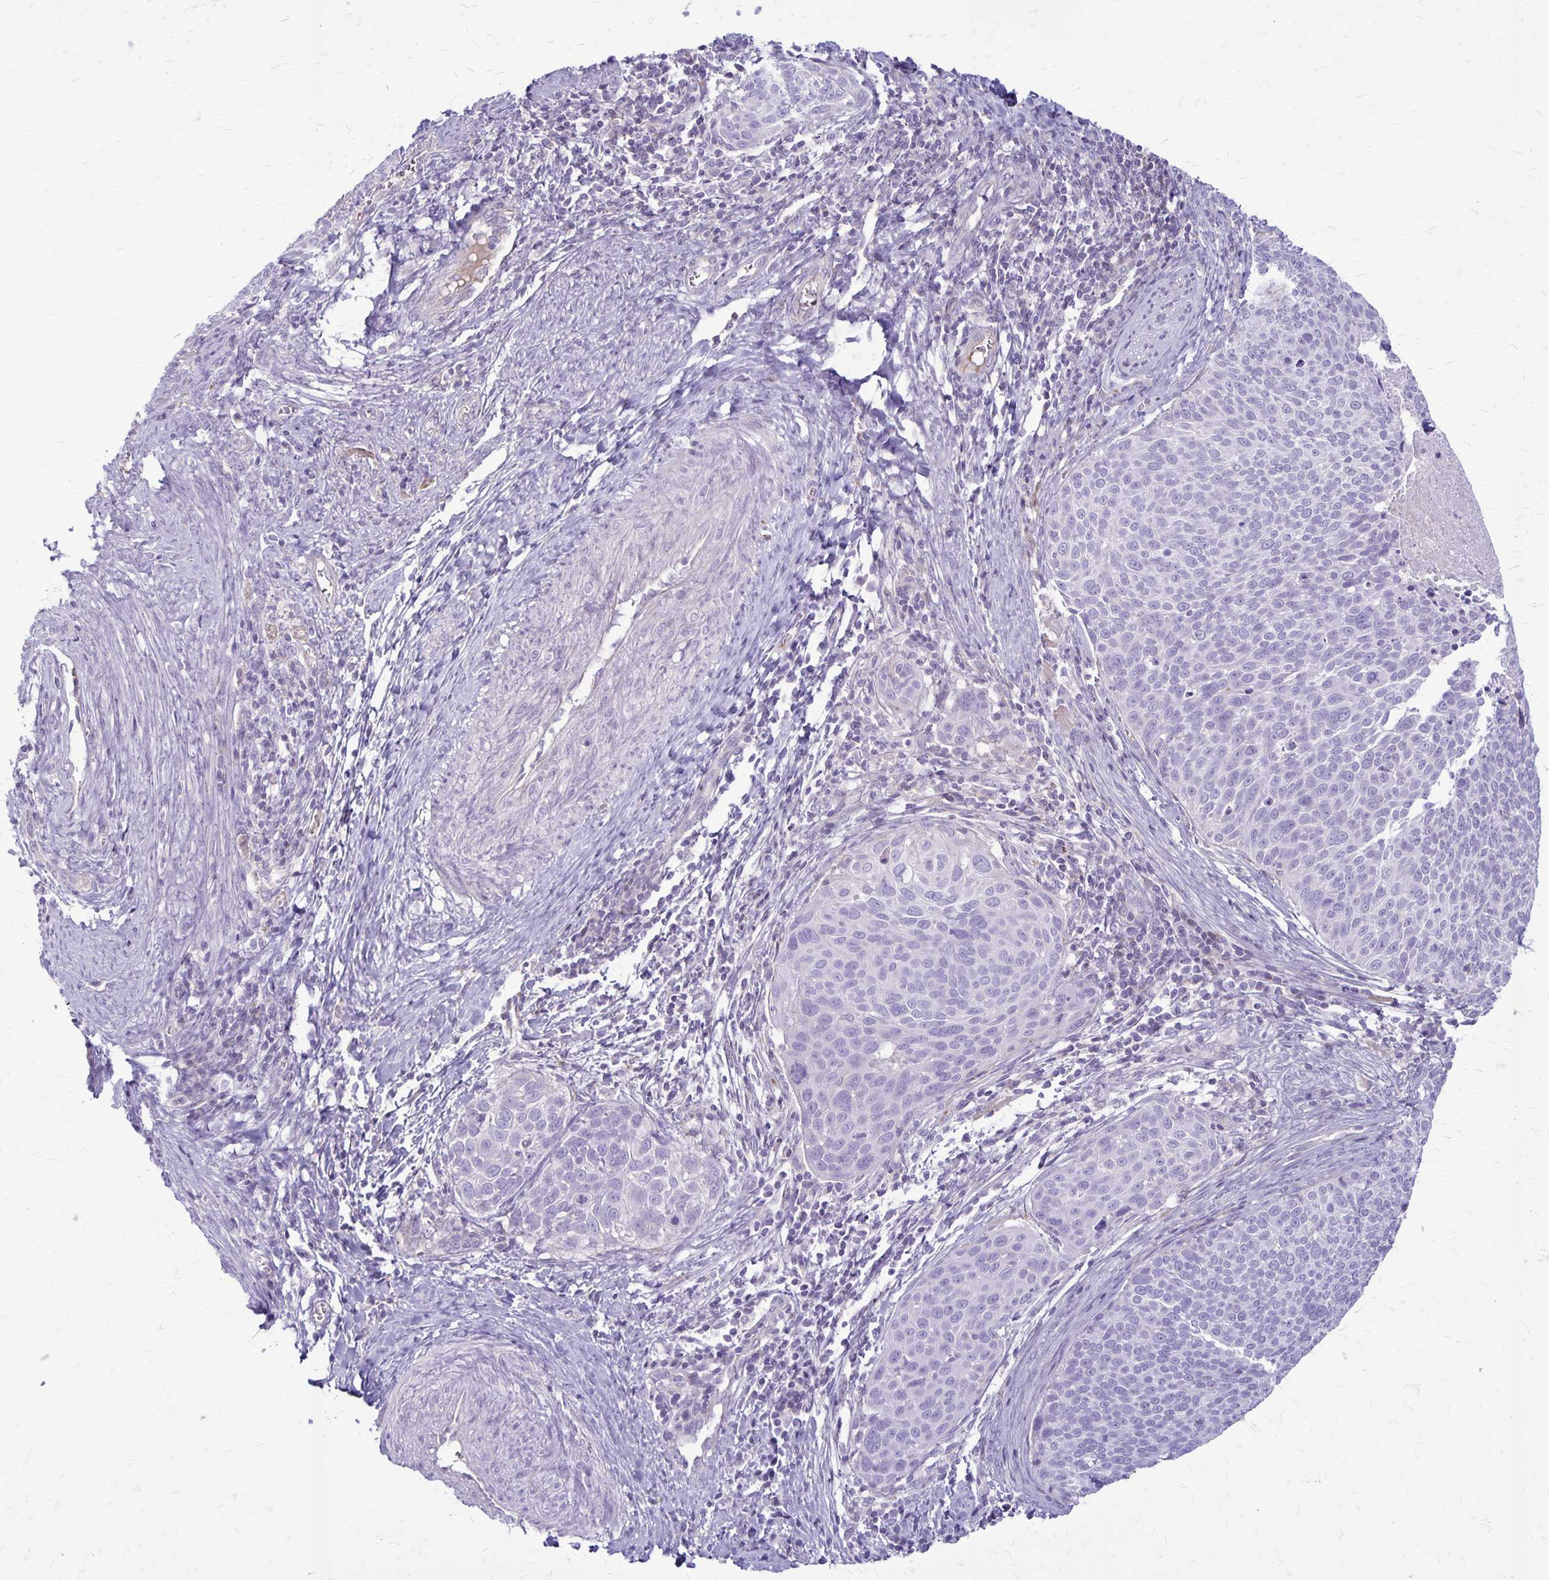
{"staining": {"intensity": "negative", "quantity": "none", "location": "none"}, "tissue": "cervical cancer", "cell_type": "Tumor cells", "image_type": "cancer", "snomed": [{"axis": "morphology", "description": "Squamous cell carcinoma, NOS"}, {"axis": "topography", "description": "Cervix"}], "caption": "Cervical cancer was stained to show a protein in brown. There is no significant positivity in tumor cells. The staining is performed using DAB (3,3'-diaminobenzidine) brown chromogen with nuclei counter-stained in using hematoxylin.", "gene": "GP9", "patient": {"sex": "female", "age": 39}}